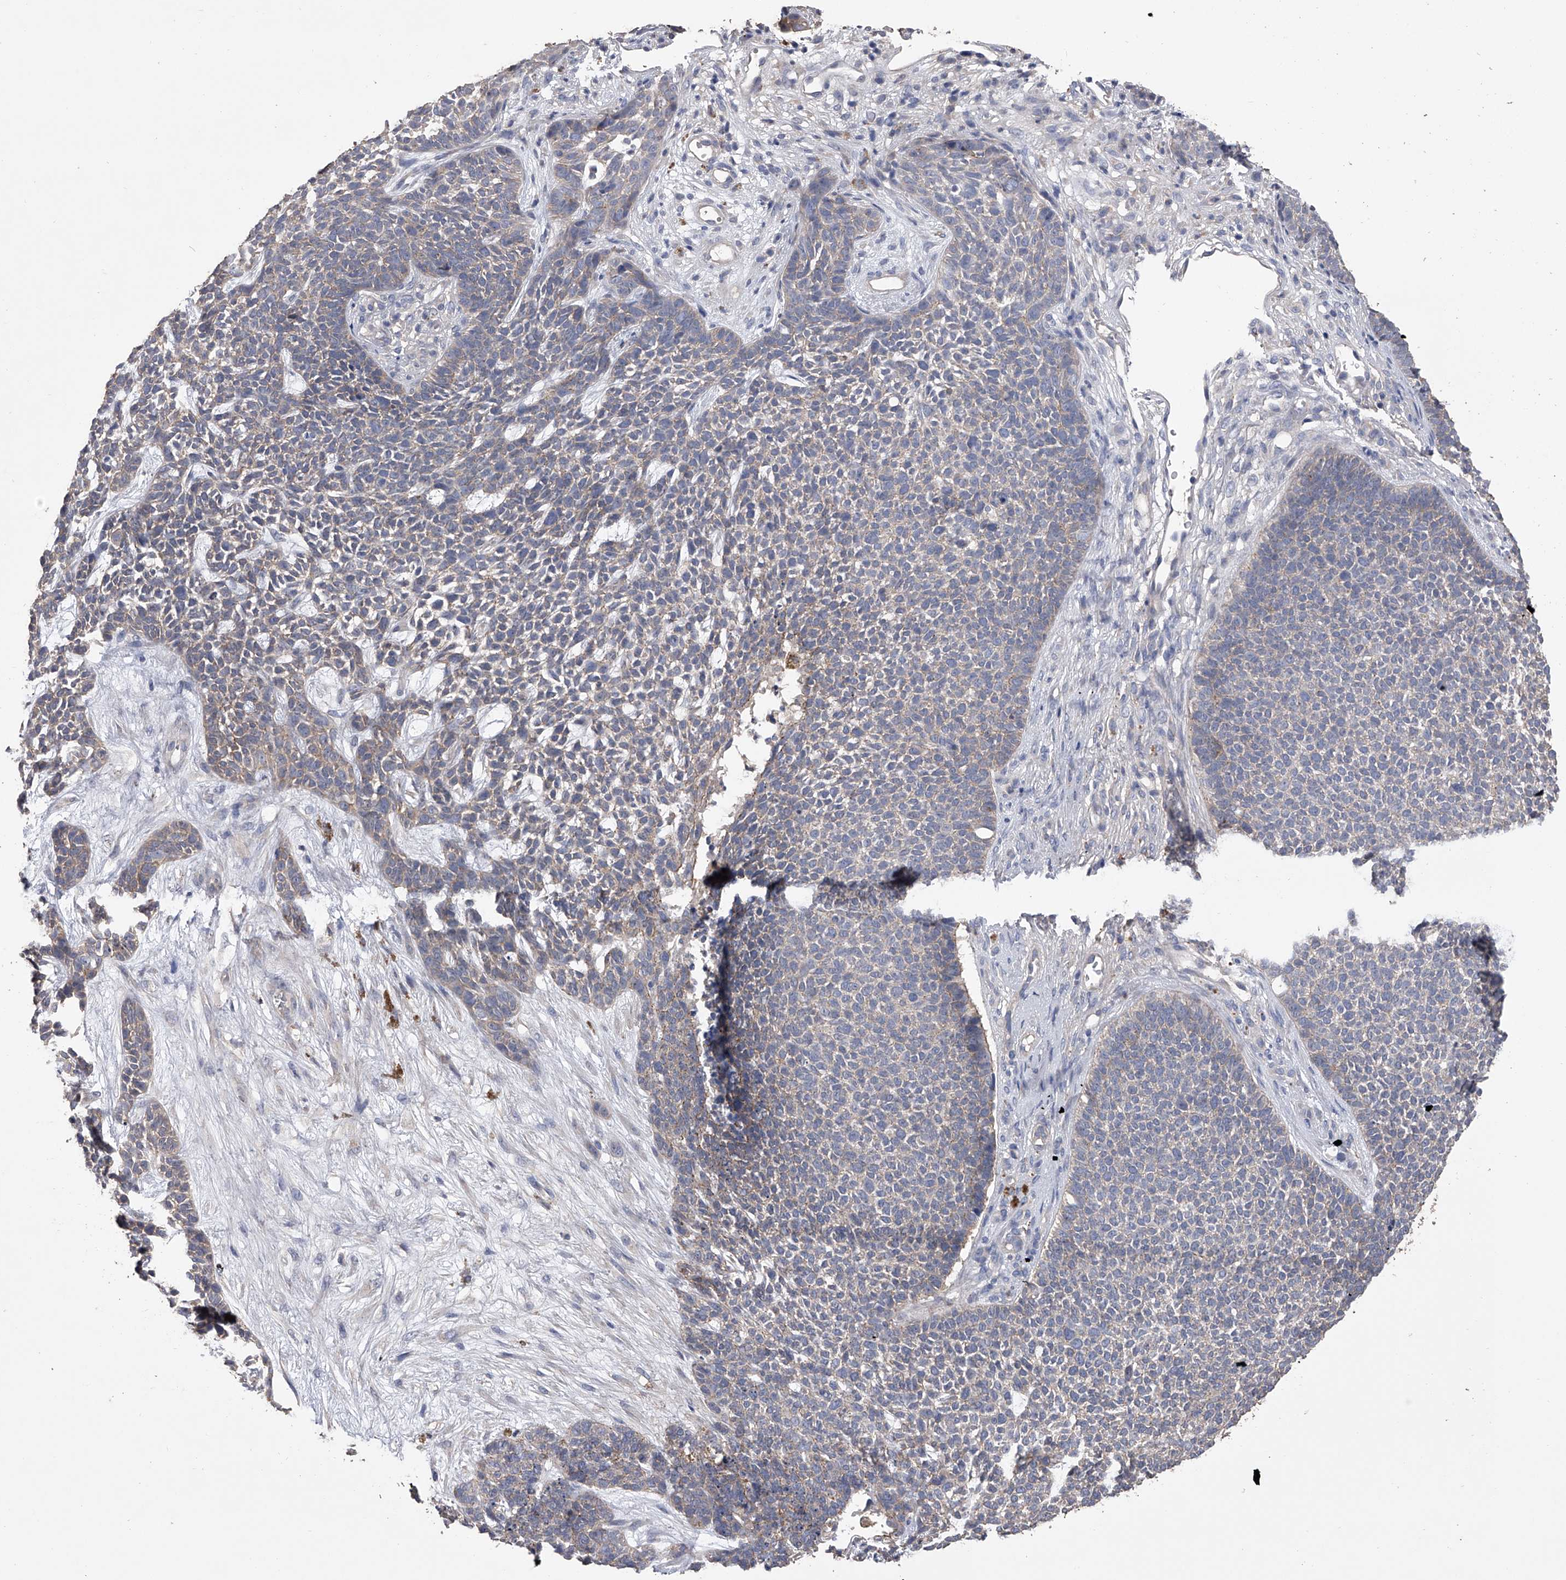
{"staining": {"intensity": "weak", "quantity": "<25%", "location": "cytoplasmic/membranous"}, "tissue": "skin cancer", "cell_type": "Tumor cells", "image_type": "cancer", "snomed": [{"axis": "morphology", "description": "Basal cell carcinoma"}, {"axis": "topography", "description": "Skin"}], "caption": "Skin cancer was stained to show a protein in brown. There is no significant expression in tumor cells.", "gene": "ZNF343", "patient": {"sex": "female", "age": 84}}